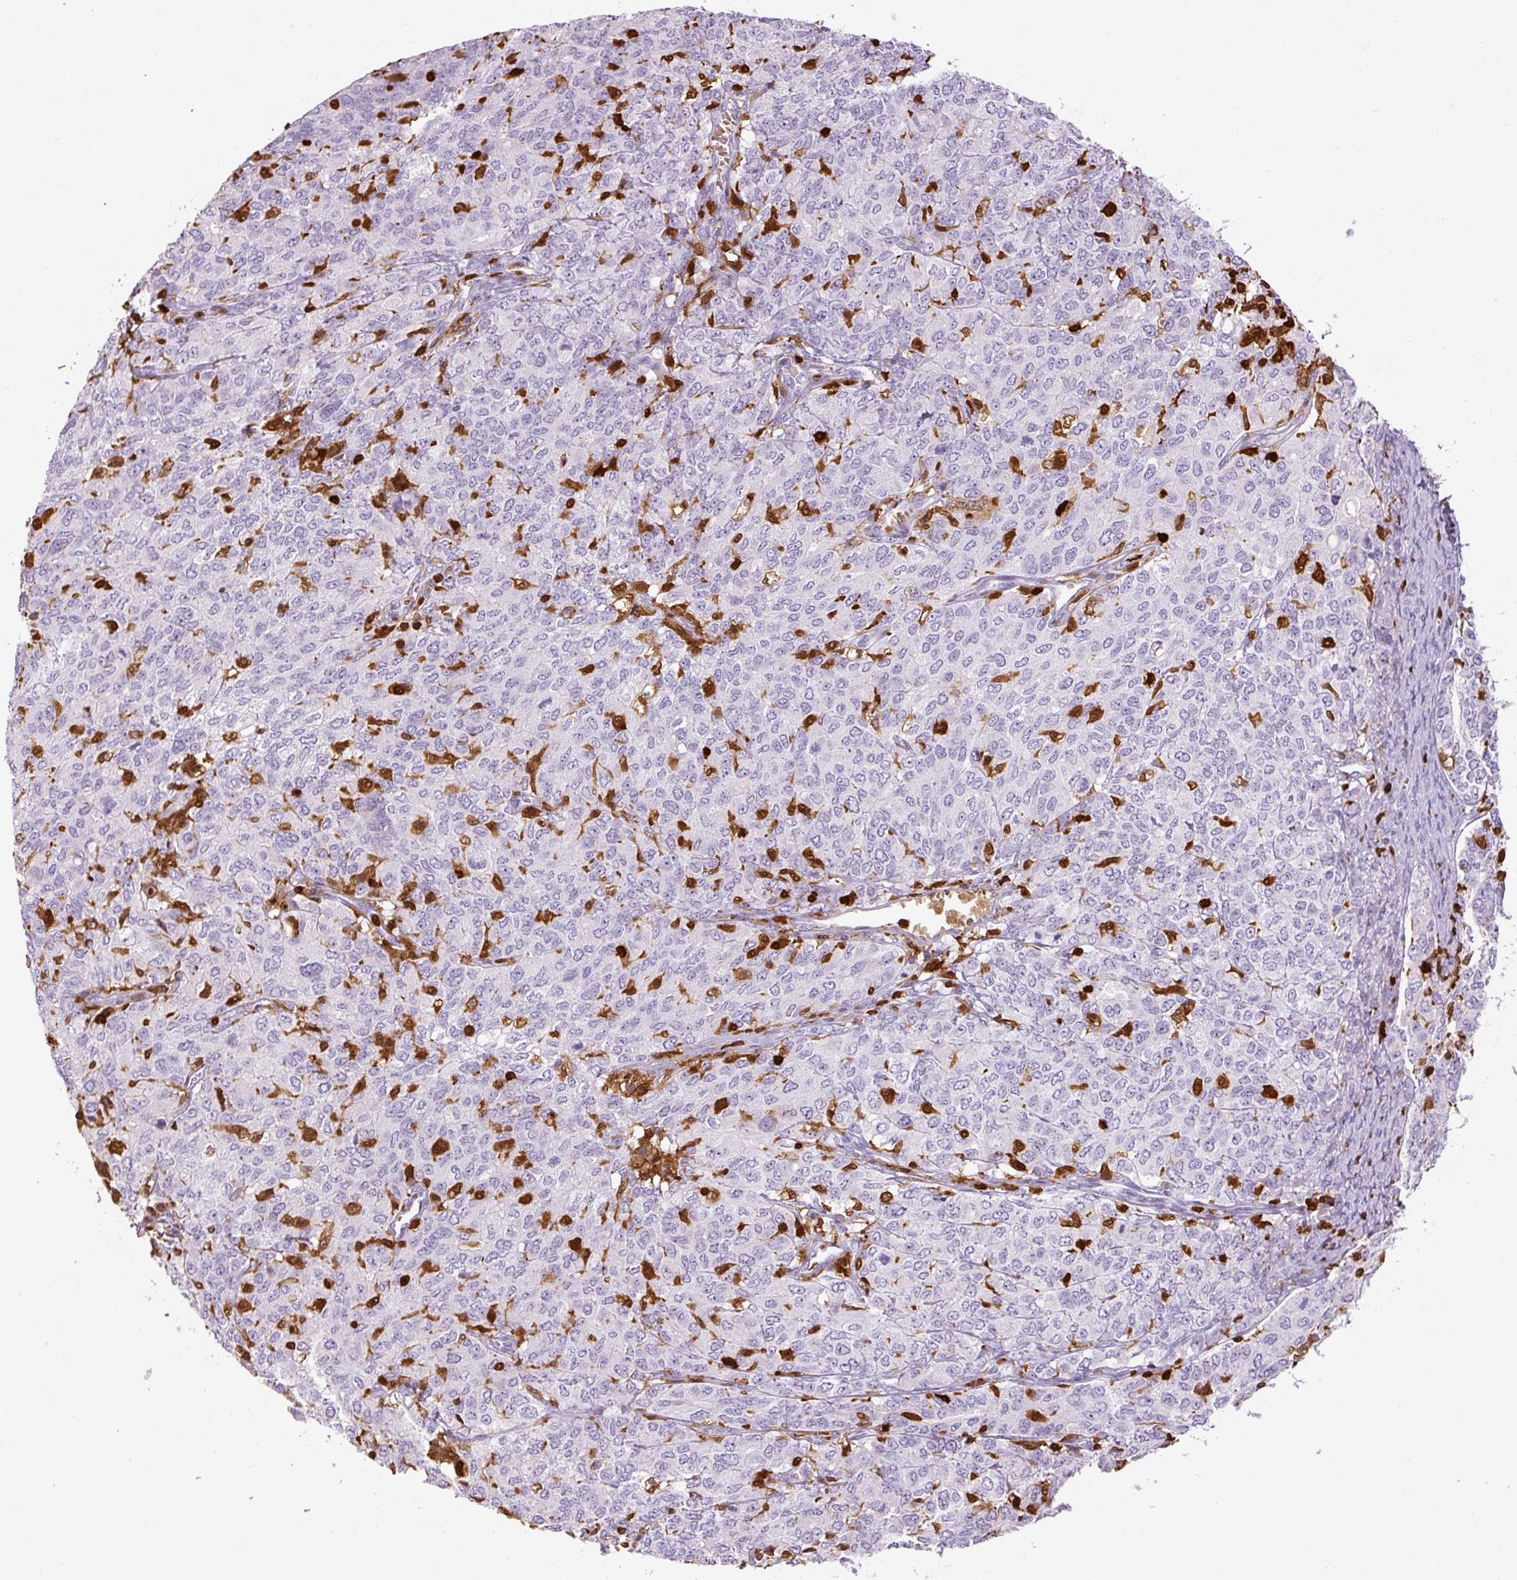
{"staining": {"intensity": "negative", "quantity": "none", "location": "none"}, "tissue": "ovarian cancer", "cell_type": "Tumor cells", "image_type": "cancer", "snomed": [{"axis": "morphology", "description": "Carcinoma, endometroid"}, {"axis": "topography", "description": "Ovary"}], "caption": "High power microscopy image of an IHC photomicrograph of ovarian cancer, revealing no significant positivity in tumor cells.", "gene": "S100A4", "patient": {"sex": "female", "age": 62}}